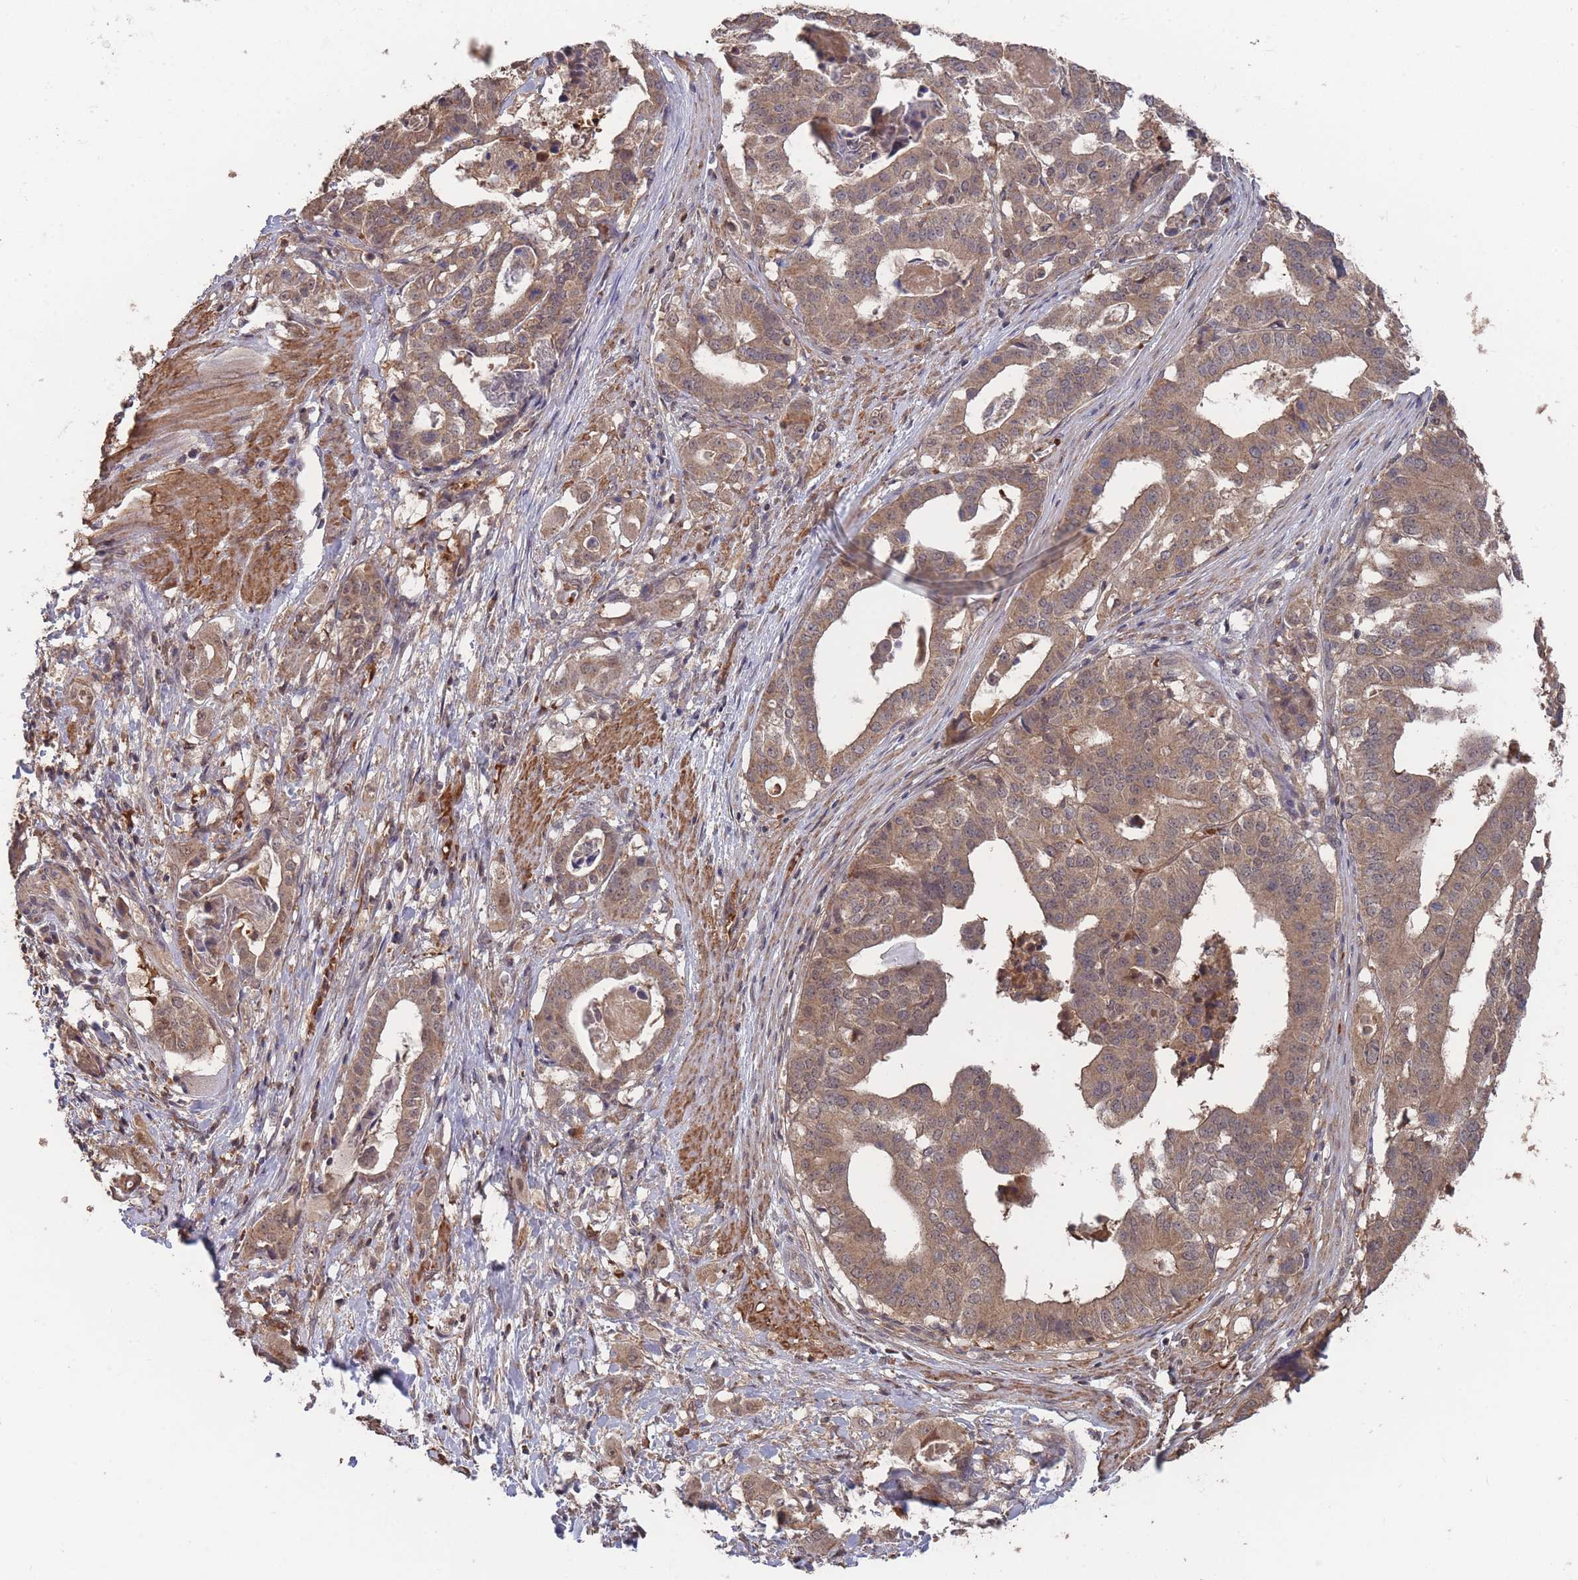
{"staining": {"intensity": "moderate", "quantity": ">75%", "location": "cytoplasmic/membranous"}, "tissue": "stomach cancer", "cell_type": "Tumor cells", "image_type": "cancer", "snomed": [{"axis": "morphology", "description": "Adenocarcinoma, NOS"}, {"axis": "topography", "description": "Stomach"}], "caption": "Immunohistochemistry photomicrograph of stomach cancer stained for a protein (brown), which shows medium levels of moderate cytoplasmic/membranous positivity in approximately >75% of tumor cells.", "gene": "SF3B1", "patient": {"sex": "male", "age": 48}}